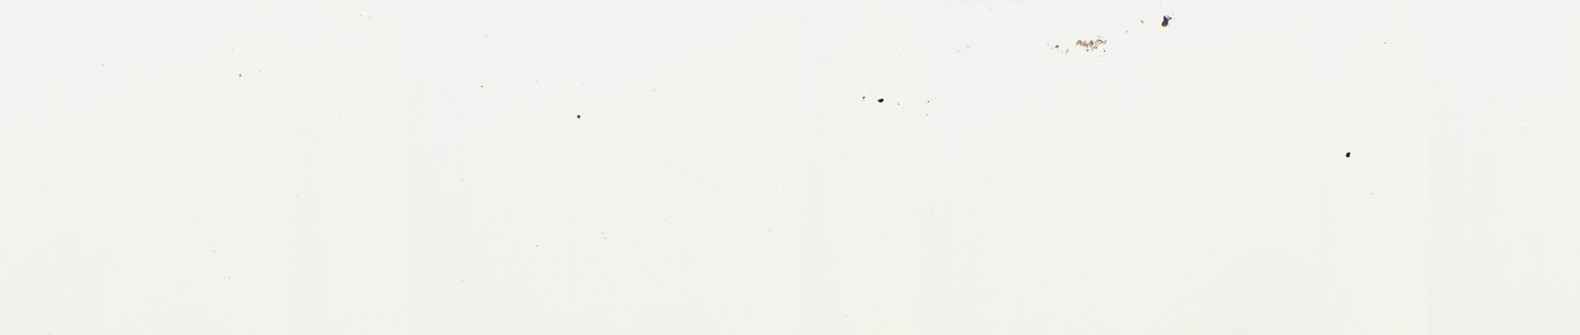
{"staining": {"intensity": "moderate", "quantity": ">75%", "location": "cytoplasmic/membranous"}, "tissue": "lymph node", "cell_type": "Non-germinal center cells", "image_type": "normal", "snomed": [{"axis": "morphology", "description": "Normal tissue, NOS"}, {"axis": "topography", "description": "Lymph node"}], "caption": "Immunohistochemistry (IHC) of unremarkable human lymph node displays medium levels of moderate cytoplasmic/membranous expression in about >75% of non-germinal center cells. Nuclei are stained in blue.", "gene": "UPF3B", "patient": {"sex": "female", "age": 42}}